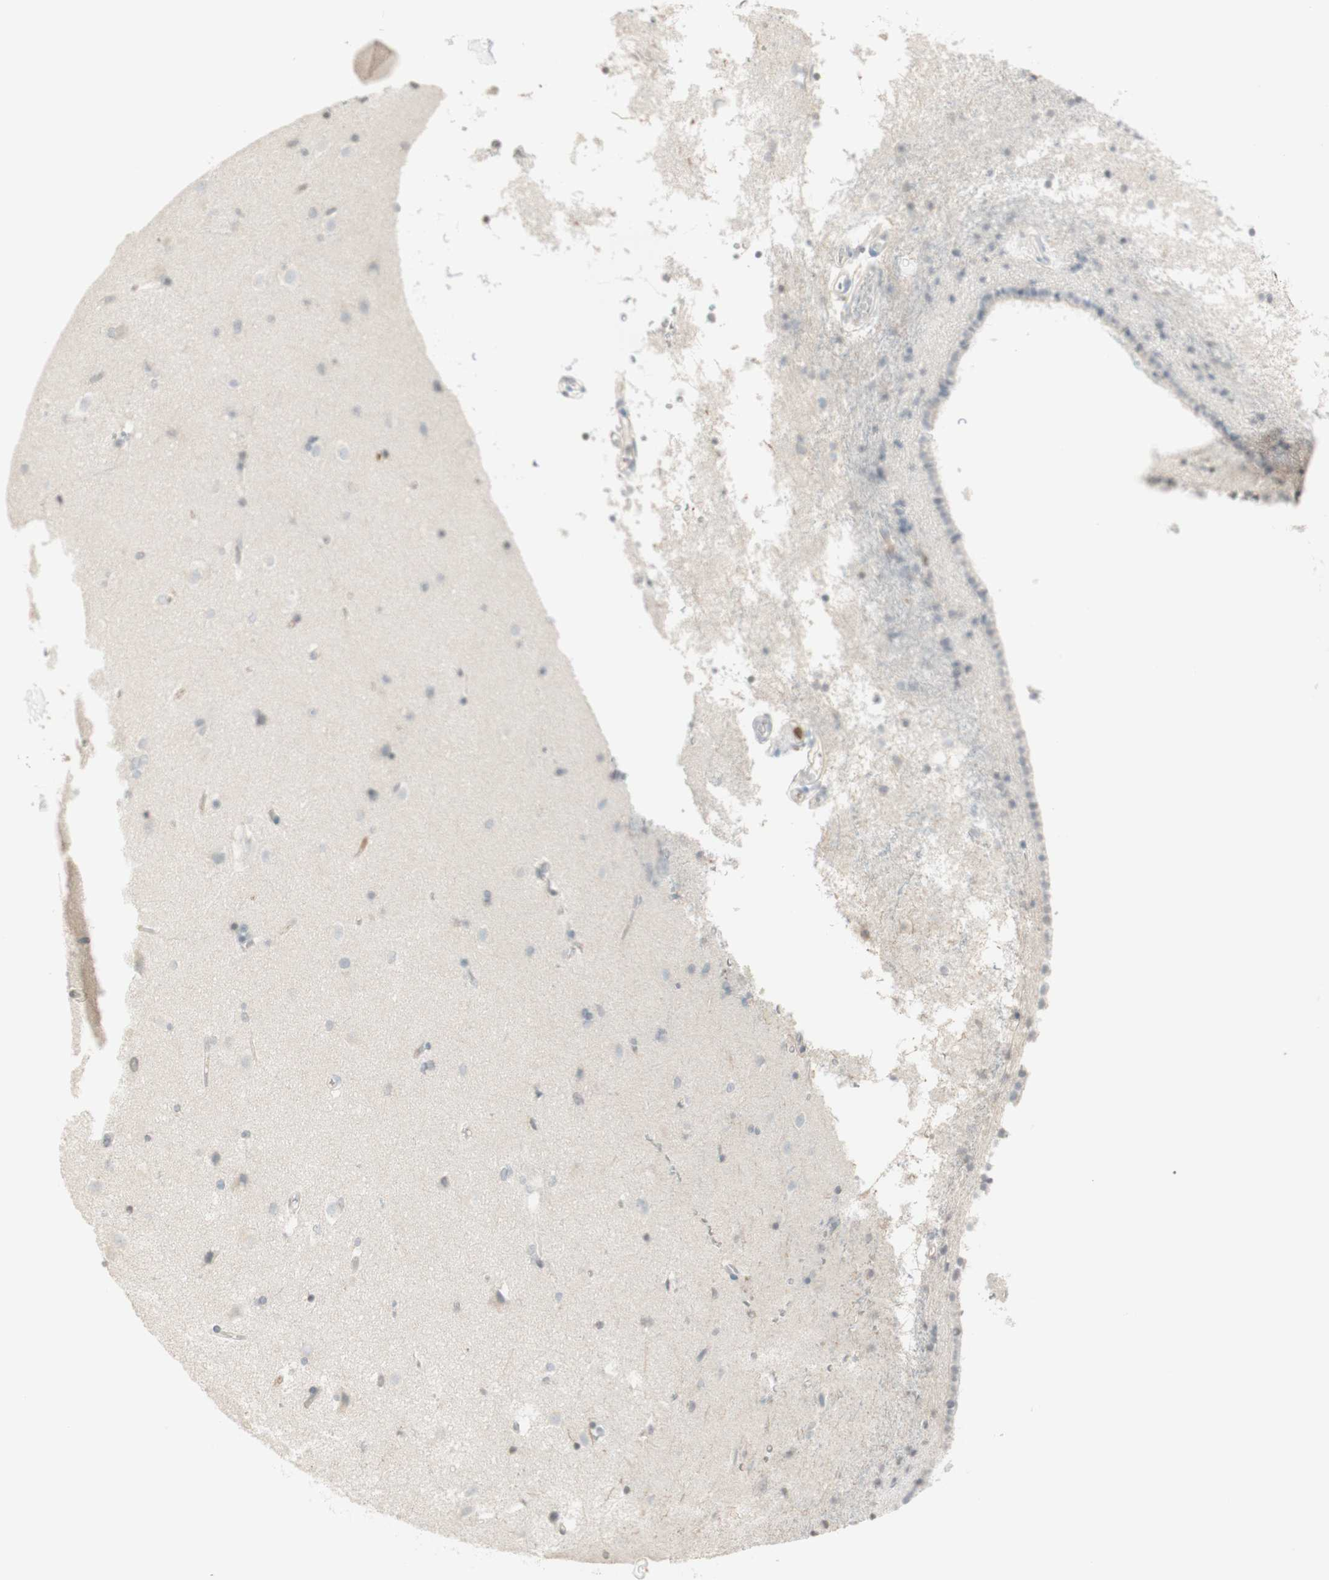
{"staining": {"intensity": "negative", "quantity": "none", "location": "none"}, "tissue": "caudate", "cell_type": "Glial cells", "image_type": "normal", "snomed": [{"axis": "morphology", "description": "Normal tissue, NOS"}, {"axis": "topography", "description": "Lateral ventricle wall"}], "caption": "Micrograph shows no protein expression in glial cells of unremarkable caudate.", "gene": "NID1", "patient": {"sex": "female", "age": 19}}